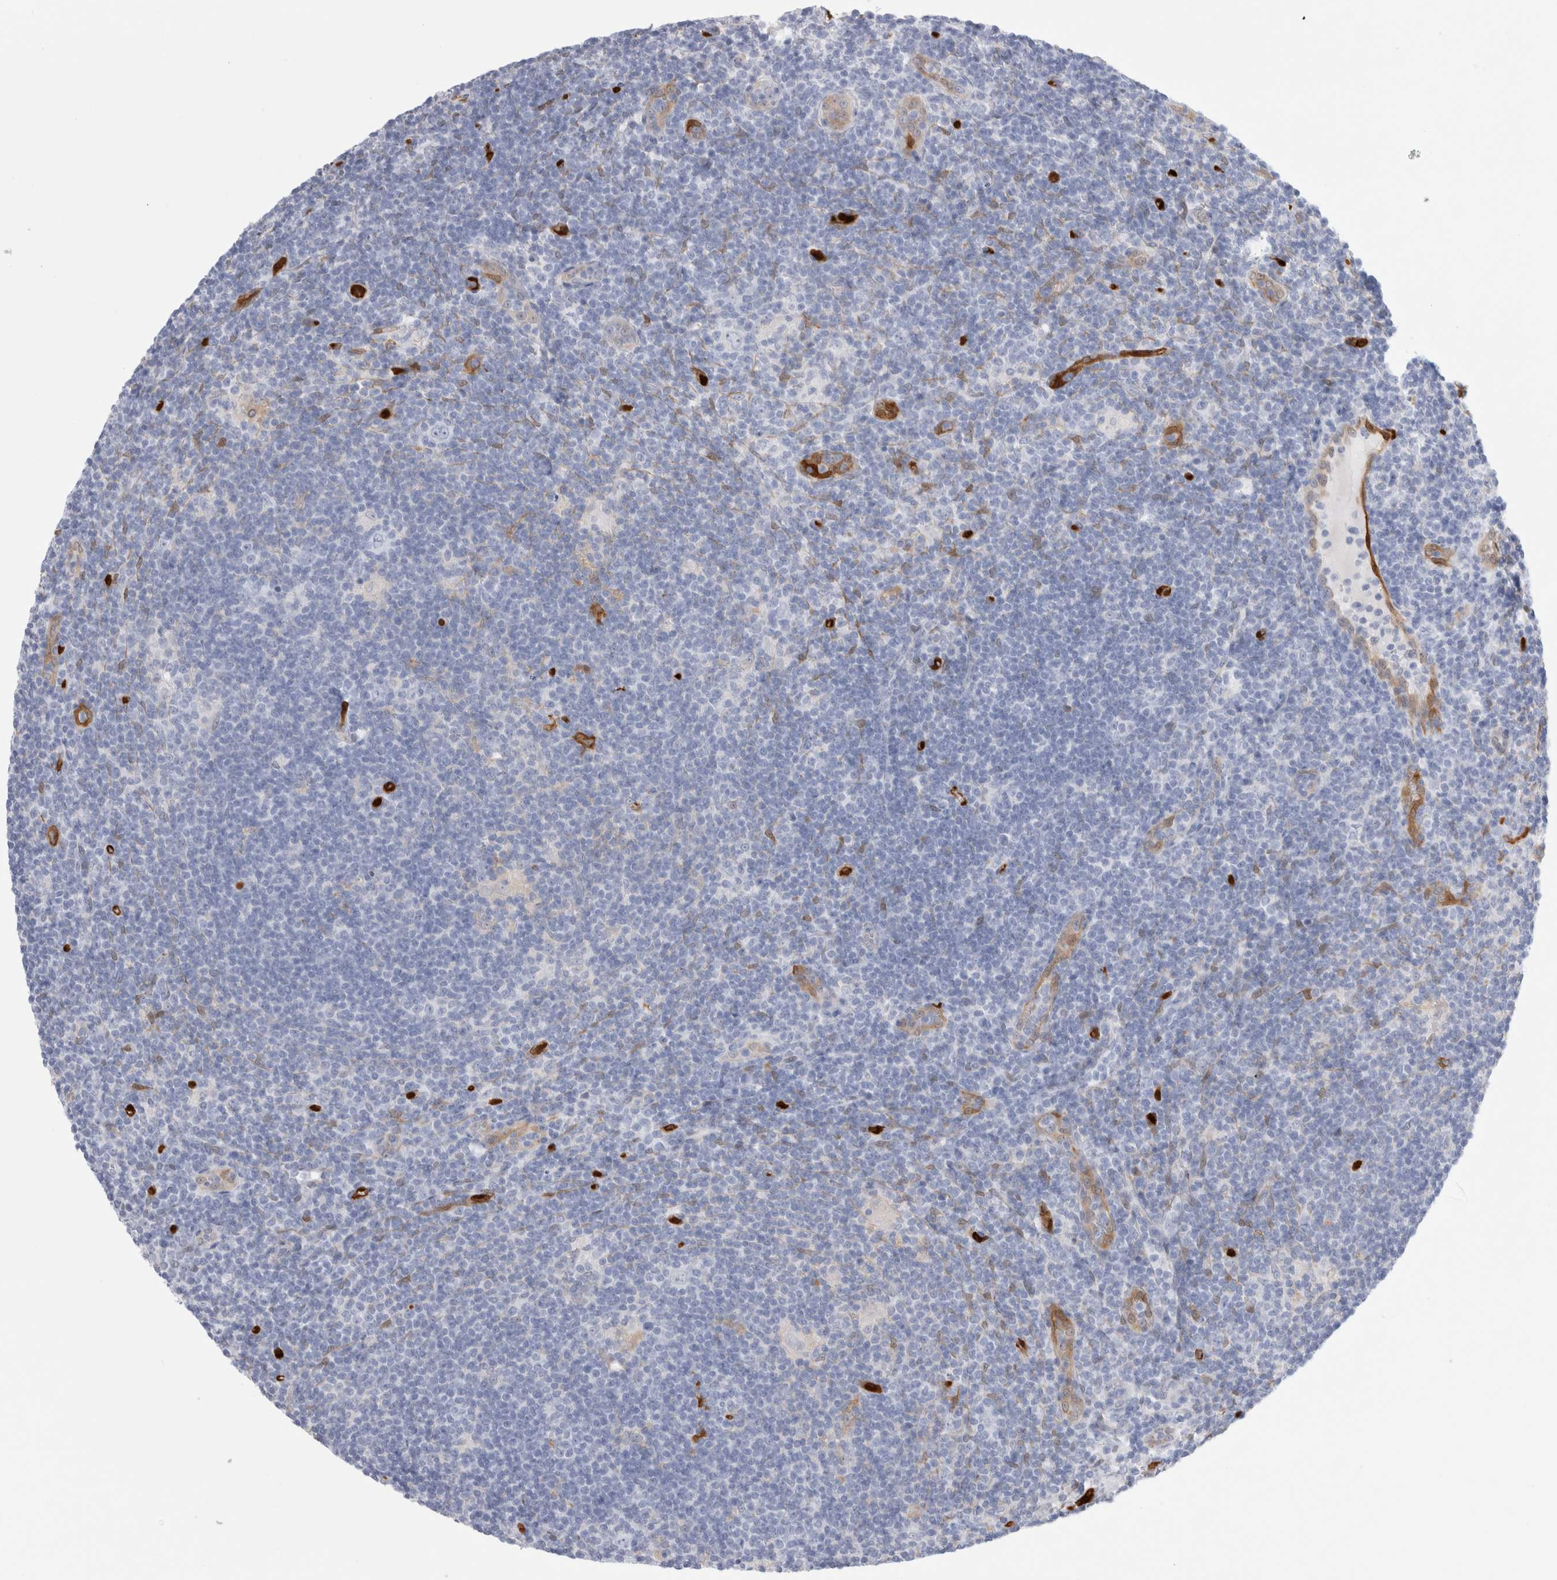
{"staining": {"intensity": "negative", "quantity": "none", "location": "none"}, "tissue": "lymphoma", "cell_type": "Tumor cells", "image_type": "cancer", "snomed": [{"axis": "morphology", "description": "Hodgkin's disease, NOS"}, {"axis": "topography", "description": "Lymph node"}], "caption": "High magnification brightfield microscopy of Hodgkin's disease stained with DAB (brown) and counterstained with hematoxylin (blue): tumor cells show no significant staining.", "gene": "NAPEPLD", "patient": {"sex": "female", "age": 57}}